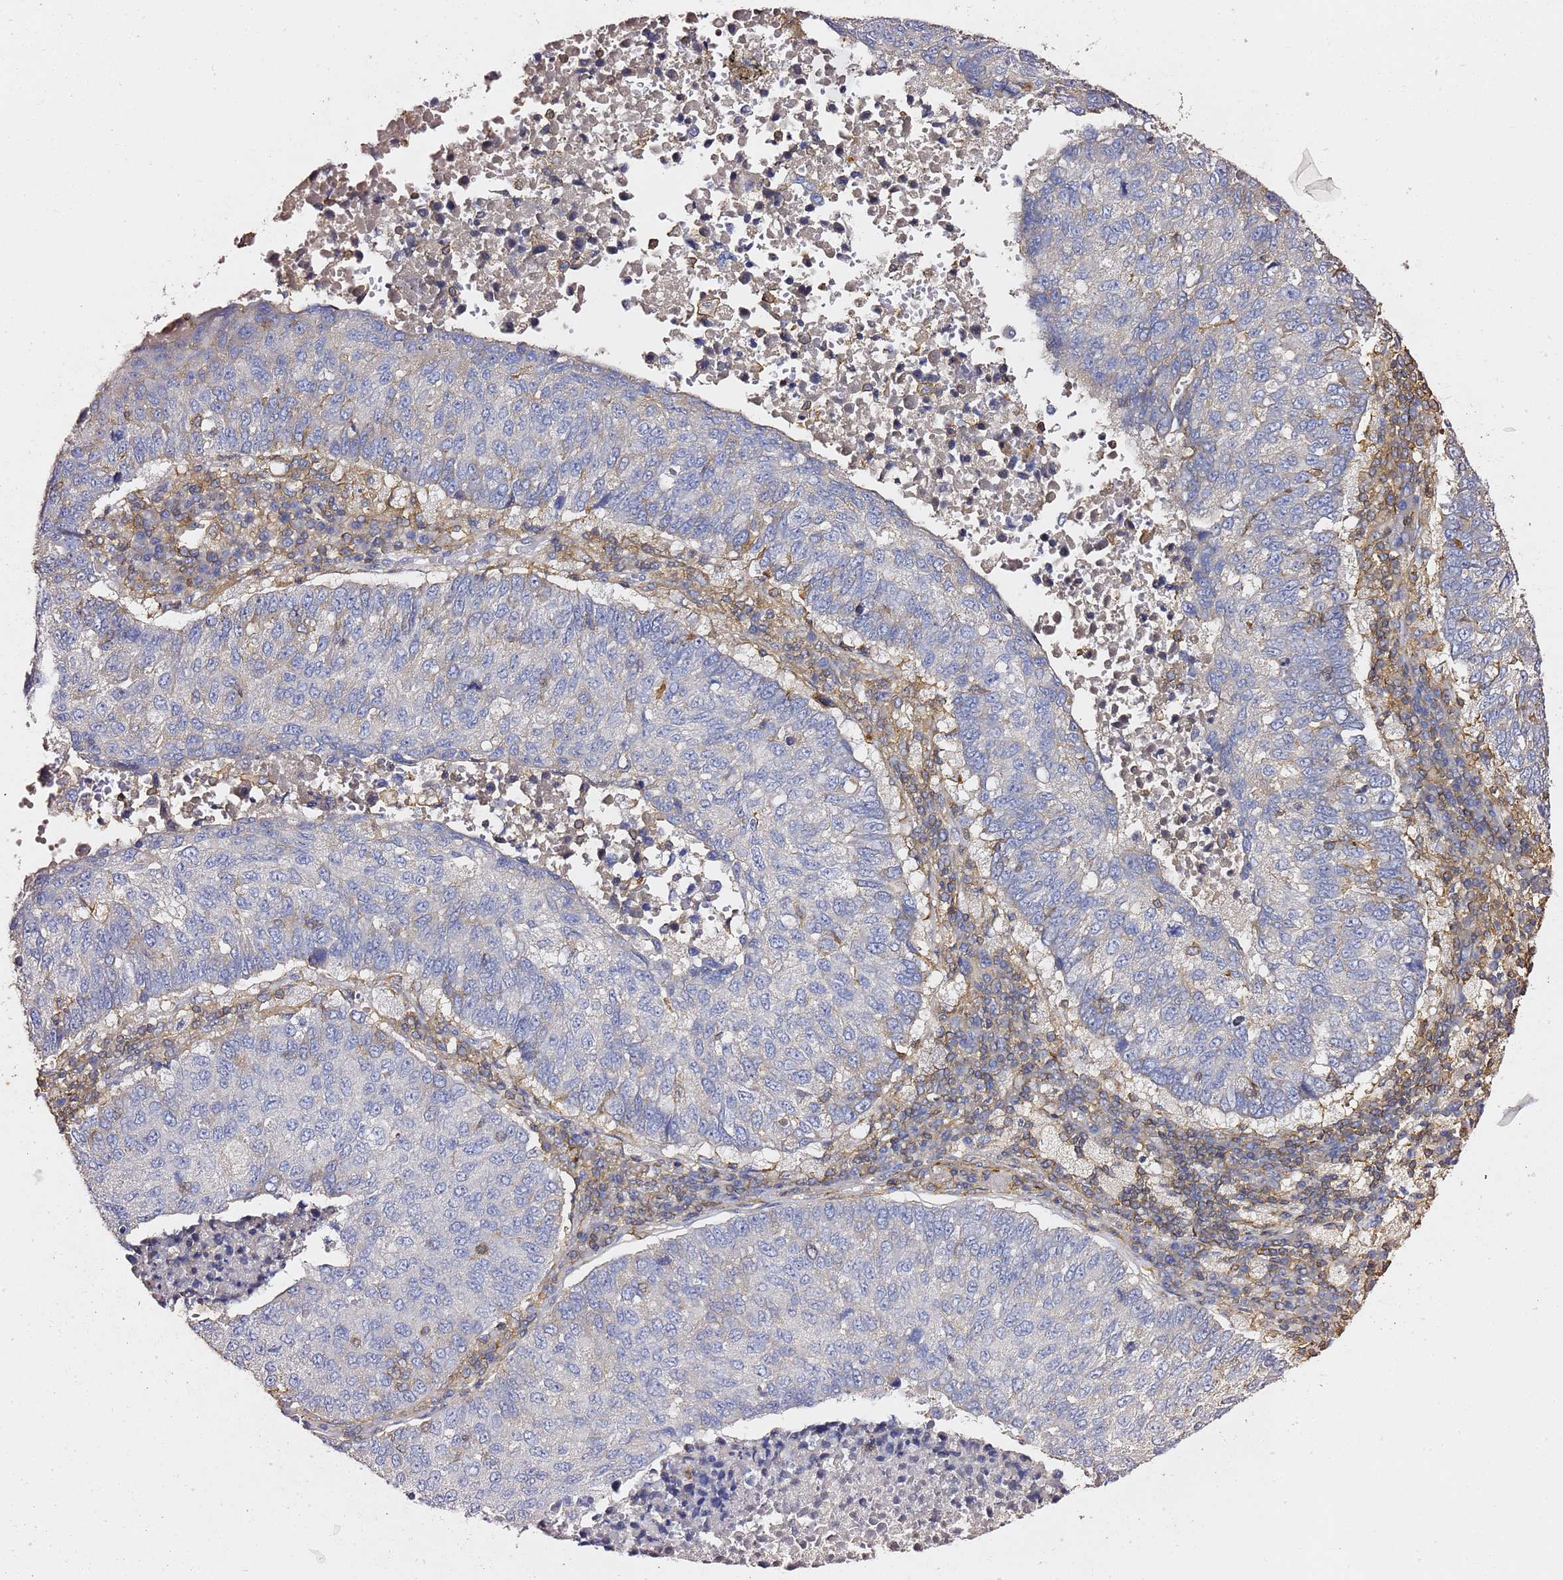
{"staining": {"intensity": "negative", "quantity": "none", "location": "none"}, "tissue": "lung cancer", "cell_type": "Tumor cells", "image_type": "cancer", "snomed": [{"axis": "morphology", "description": "Squamous cell carcinoma, NOS"}, {"axis": "topography", "description": "Lung"}], "caption": "High power microscopy micrograph of an immunohistochemistry micrograph of lung squamous cell carcinoma, revealing no significant staining in tumor cells.", "gene": "ZFP36L2", "patient": {"sex": "male", "age": 73}}